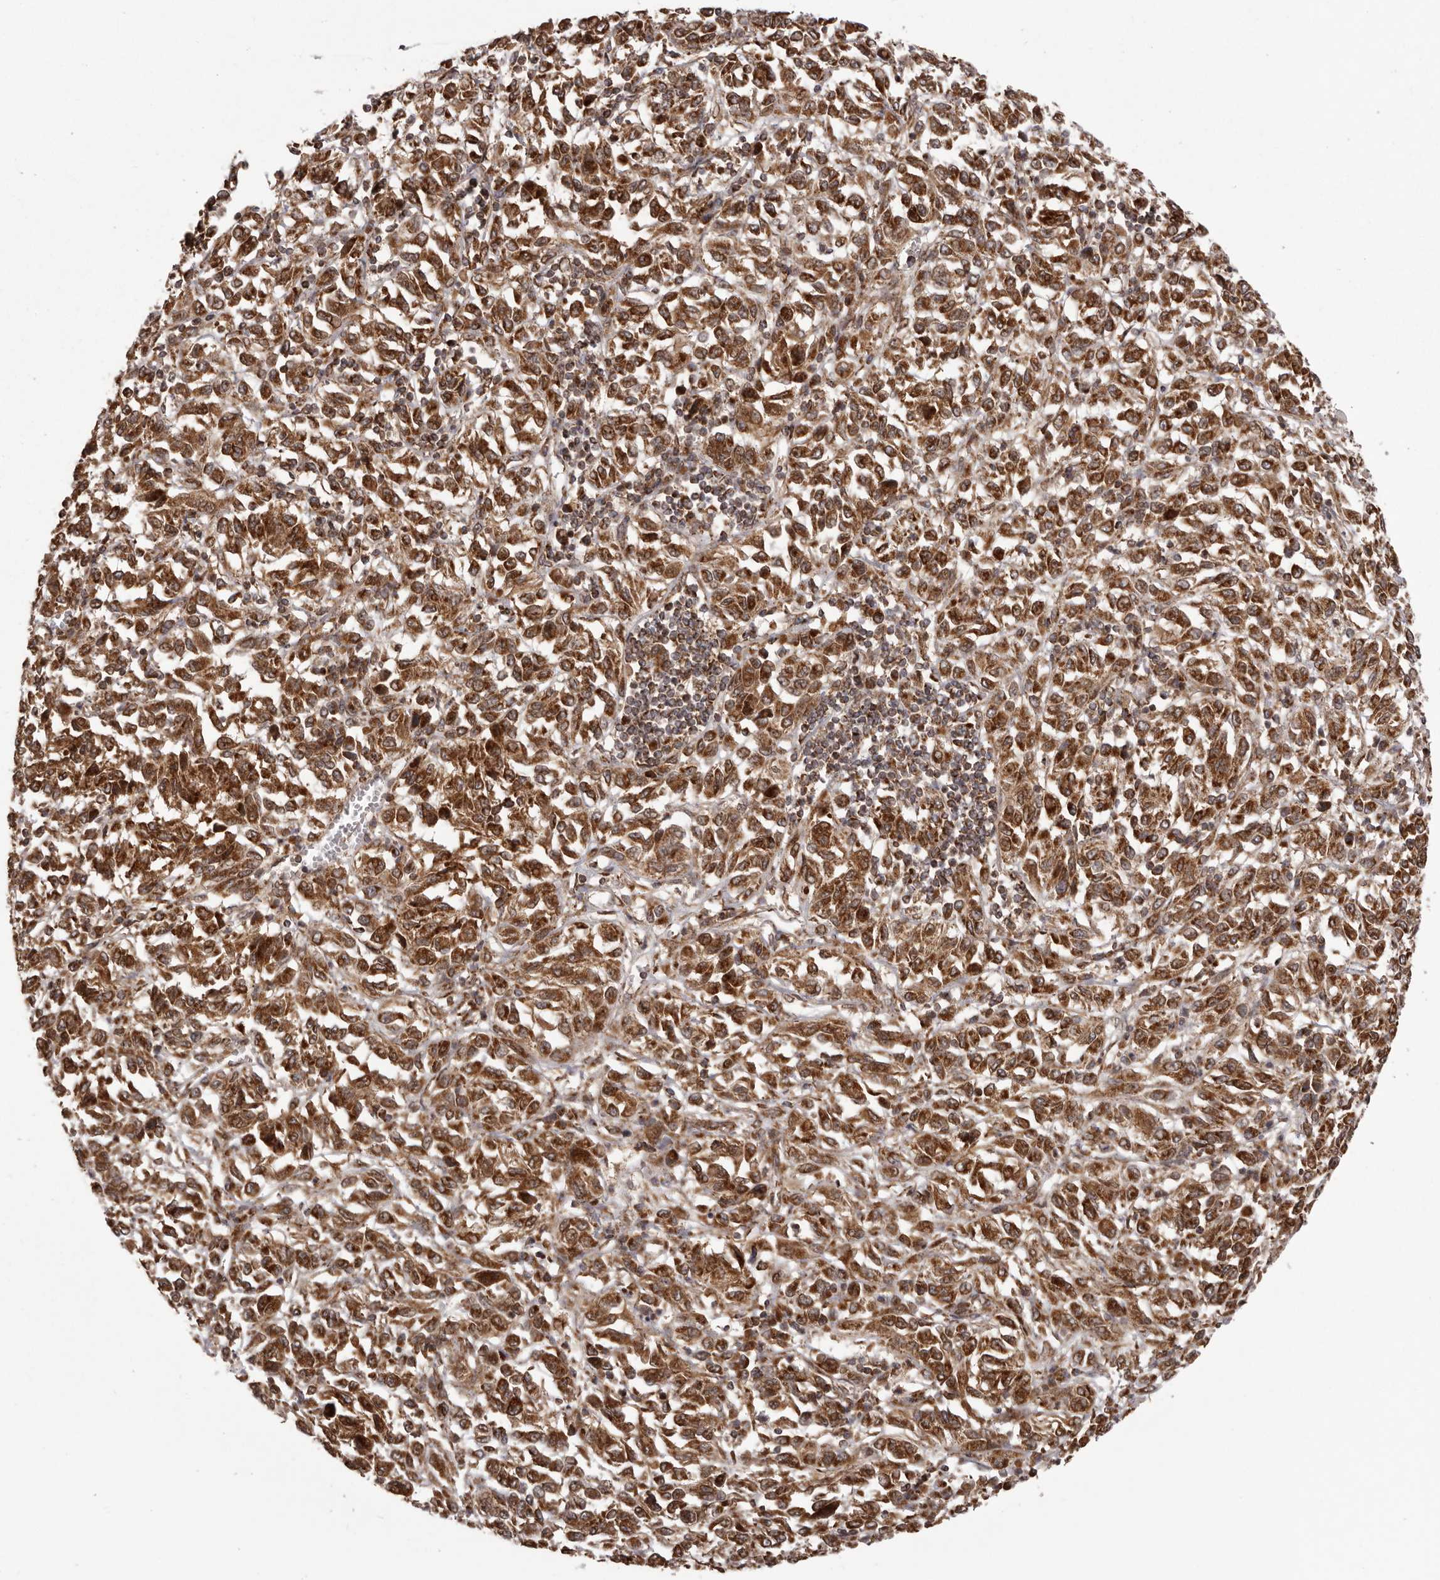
{"staining": {"intensity": "strong", "quantity": ">75%", "location": "cytoplasmic/membranous"}, "tissue": "melanoma", "cell_type": "Tumor cells", "image_type": "cancer", "snomed": [{"axis": "morphology", "description": "Malignant melanoma, Metastatic site"}, {"axis": "topography", "description": "Lung"}], "caption": "Protein staining of melanoma tissue demonstrates strong cytoplasmic/membranous positivity in approximately >75% of tumor cells.", "gene": "CHRM2", "patient": {"sex": "male", "age": 64}}